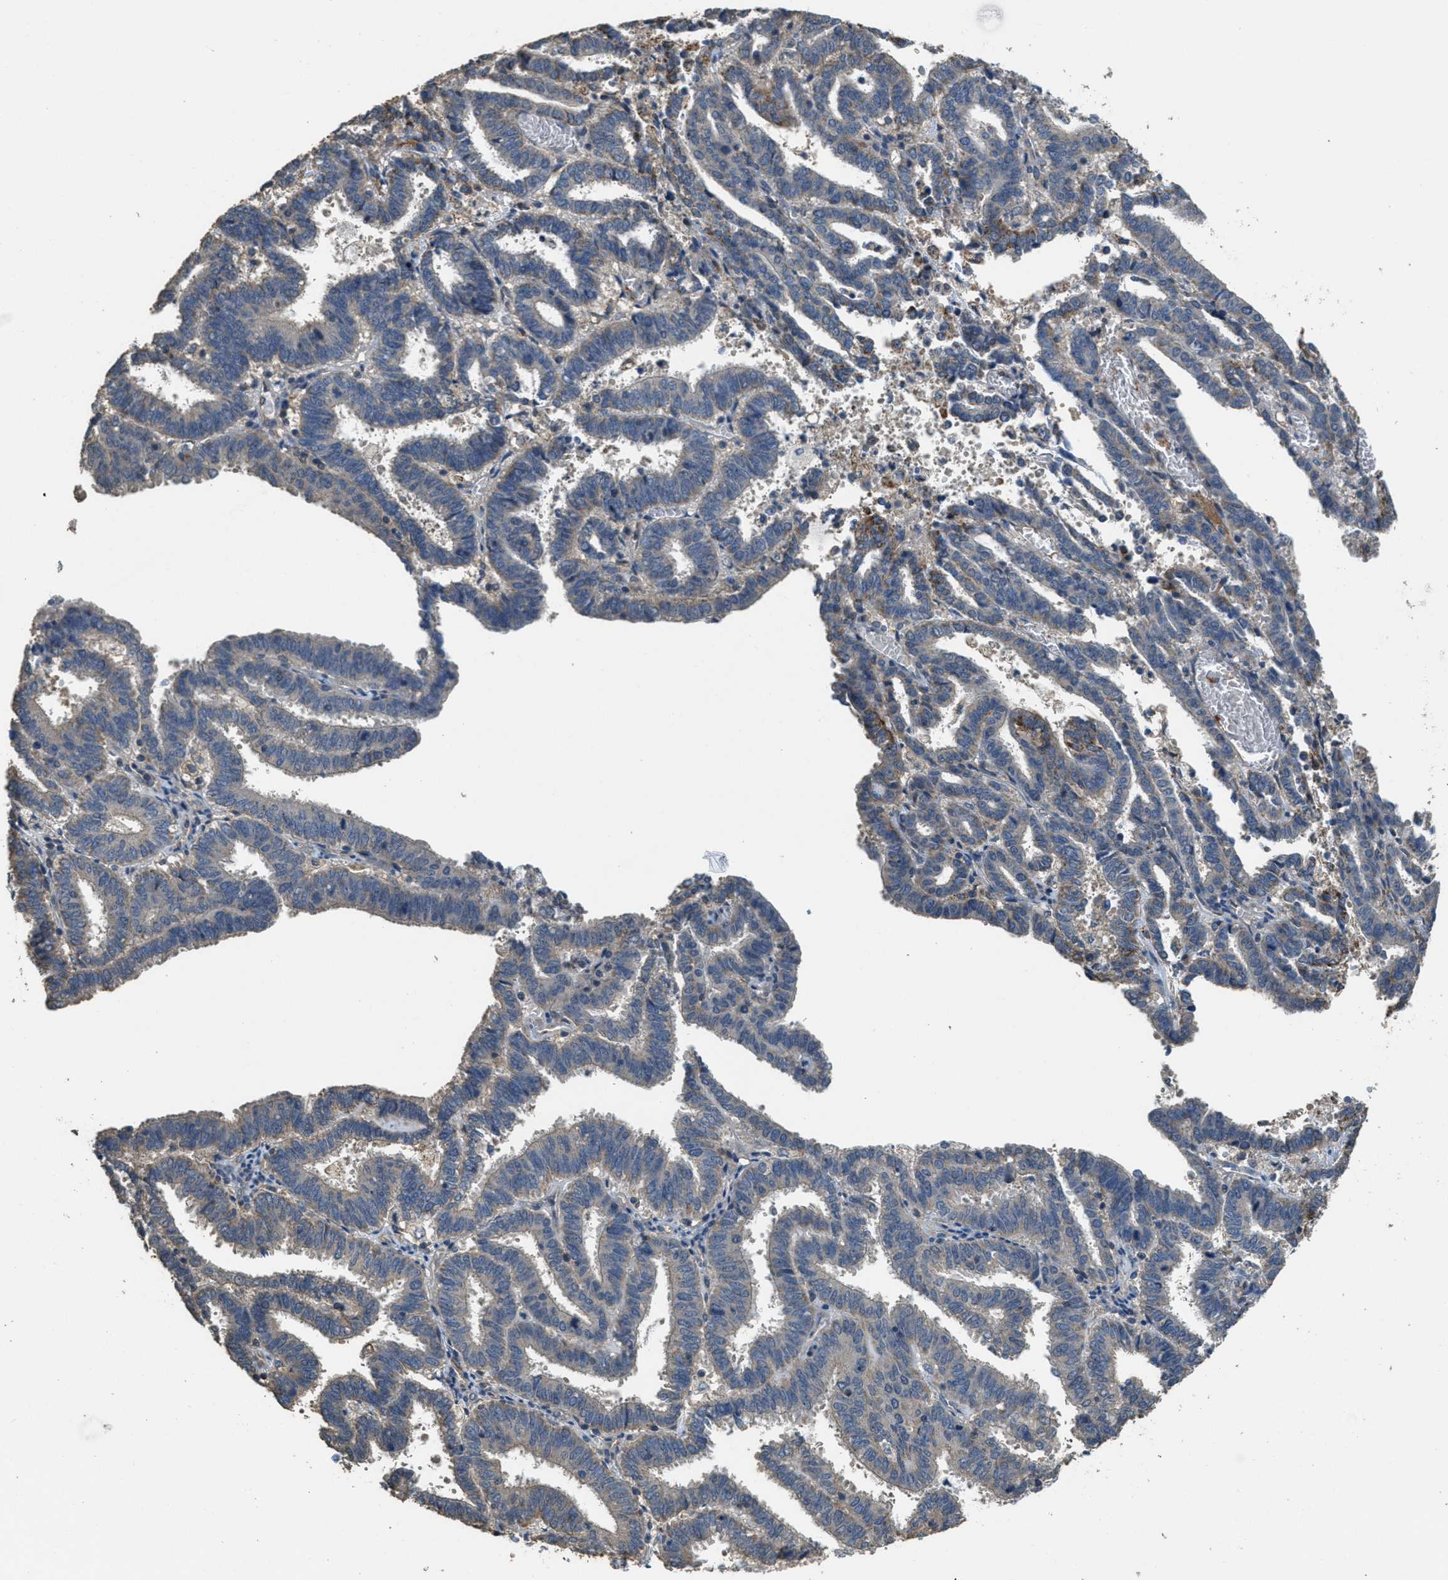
{"staining": {"intensity": "weak", "quantity": "<25%", "location": "cytoplasmic/membranous"}, "tissue": "endometrial cancer", "cell_type": "Tumor cells", "image_type": "cancer", "snomed": [{"axis": "morphology", "description": "Adenocarcinoma, NOS"}, {"axis": "topography", "description": "Uterus"}], "caption": "Tumor cells show no significant protein positivity in endometrial cancer. (Brightfield microscopy of DAB IHC at high magnification).", "gene": "THBS2", "patient": {"sex": "female", "age": 83}}